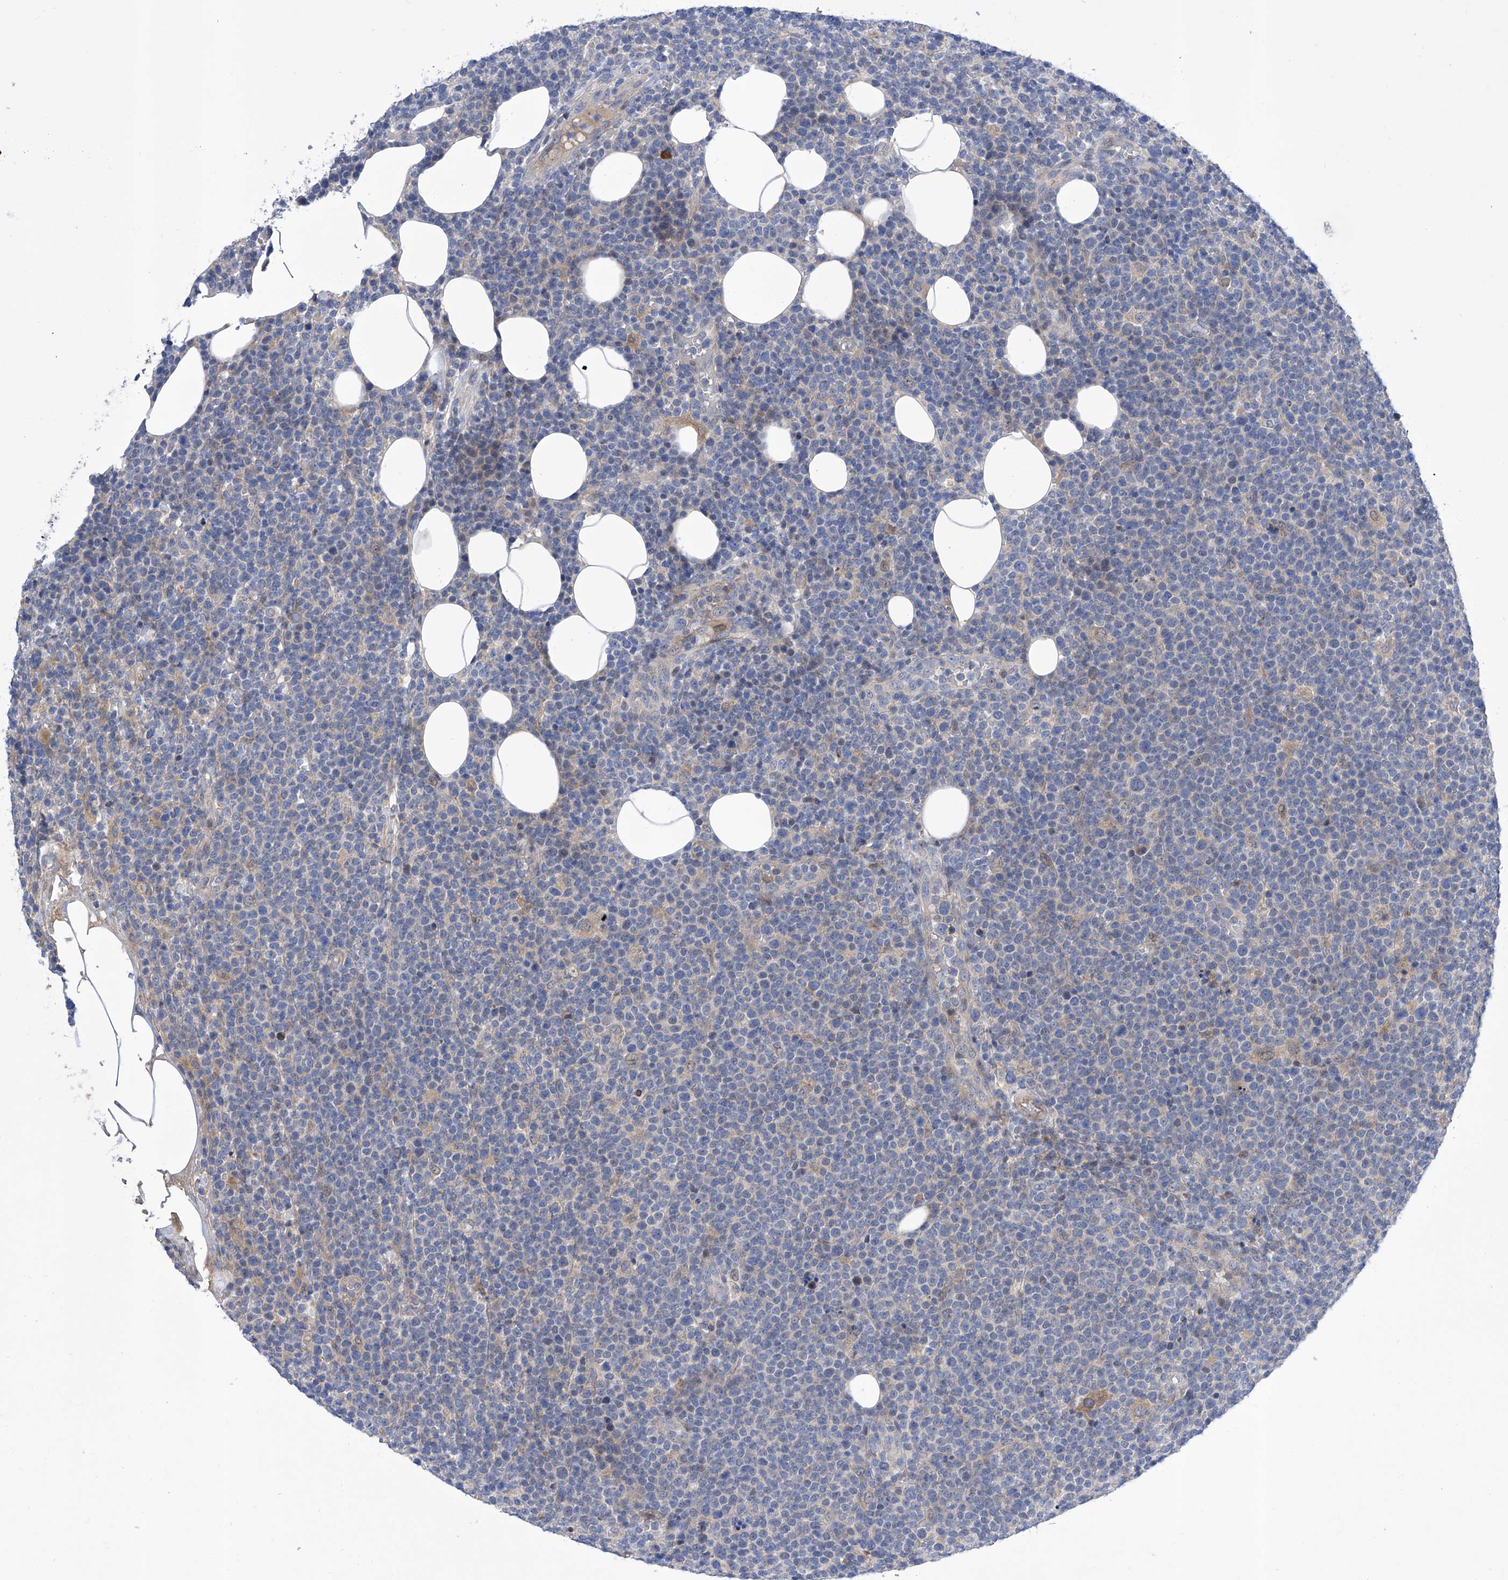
{"staining": {"intensity": "negative", "quantity": "none", "location": "none"}, "tissue": "lymphoma", "cell_type": "Tumor cells", "image_type": "cancer", "snomed": [{"axis": "morphology", "description": "Malignant lymphoma, non-Hodgkin's type, High grade"}, {"axis": "topography", "description": "Lymph node"}], "caption": "Immunohistochemistry (IHC) histopathology image of neoplastic tissue: malignant lymphoma, non-Hodgkin's type (high-grade) stained with DAB (3,3'-diaminobenzidine) shows no significant protein staining in tumor cells. (Immunohistochemistry, brightfield microscopy, high magnification).", "gene": "SRBD1", "patient": {"sex": "male", "age": 61}}